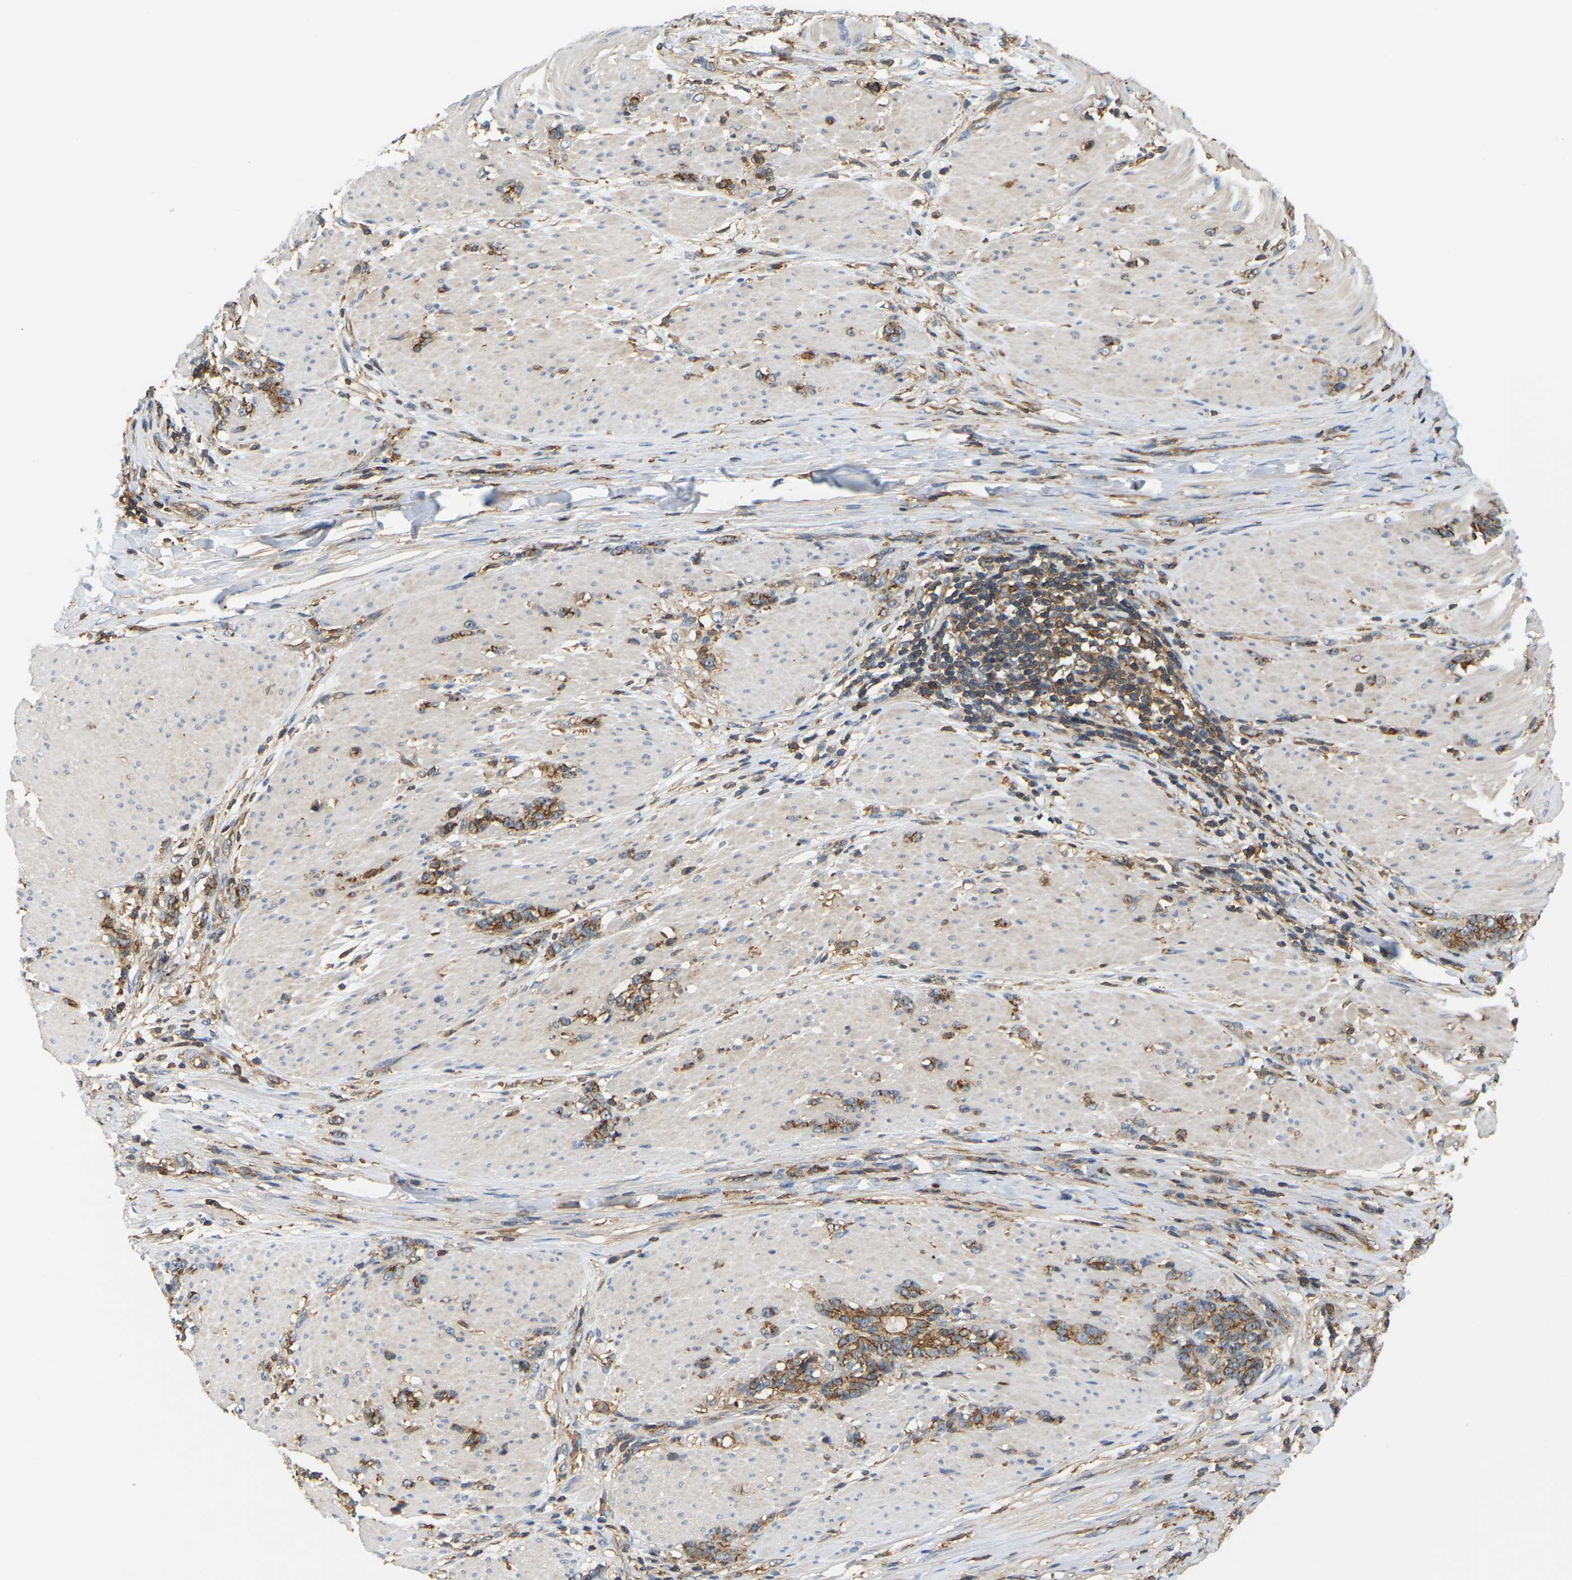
{"staining": {"intensity": "moderate", "quantity": ">75%", "location": "cytoplasmic/membranous"}, "tissue": "stomach cancer", "cell_type": "Tumor cells", "image_type": "cancer", "snomed": [{"axis": "morphology", "description": "Adenocarcinoma, NOS"}, {"axis": "topography", "description": "Stomach, lower"}], "caption": "The image exhibits staining of adenocarcinoma (stomach), revealing moderate cytoplasmic/membranous protein positivity (brown color) within tumor cells.", "gene": "IQGAP1", "patient": {"sex": "male", "age": 88}}